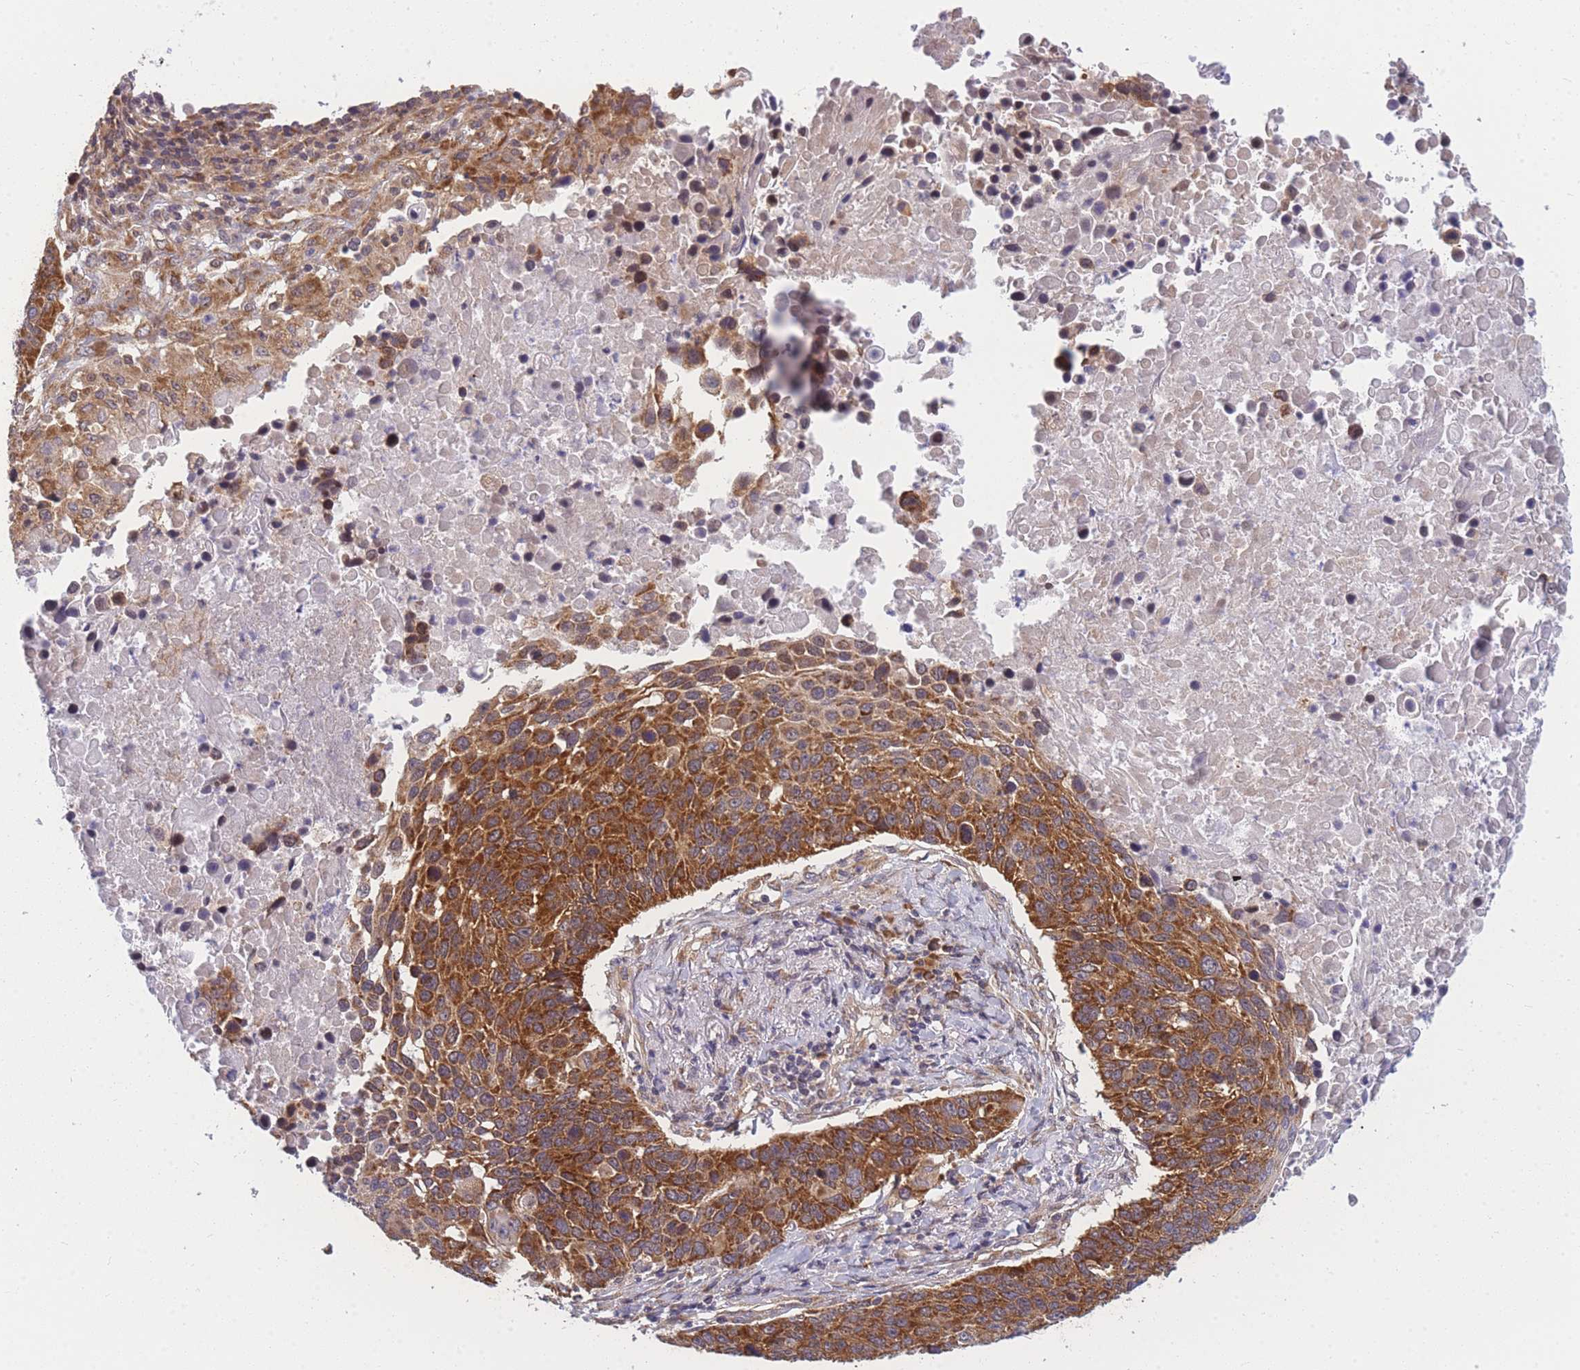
{"staining": {"intensity": "strong", "quantity": ">75%", "location": "cytoplasmic/membranous"}, "tissue": "lung cancer", "cell_type": "Tumor cells", "image_type": "cancer", "snomed": [{"axis": "morphology", "description": "Normal tissue, NOS"}, {"axis": "morphology", "description": "Squamous cell carcinoma, NOS"}, {"axis": "topography", "description": "Lymph node"}, {"axis": "topography", "description": "Lung"}], "caption": "High-power microscopy captured an IHC histopathology image of lung cancer, revealing strong cytoplasmic/membranous expression in about >75% of tumor cells.", "gene": "MRPL23", "patient": {"sex": "male", "age": 66}}